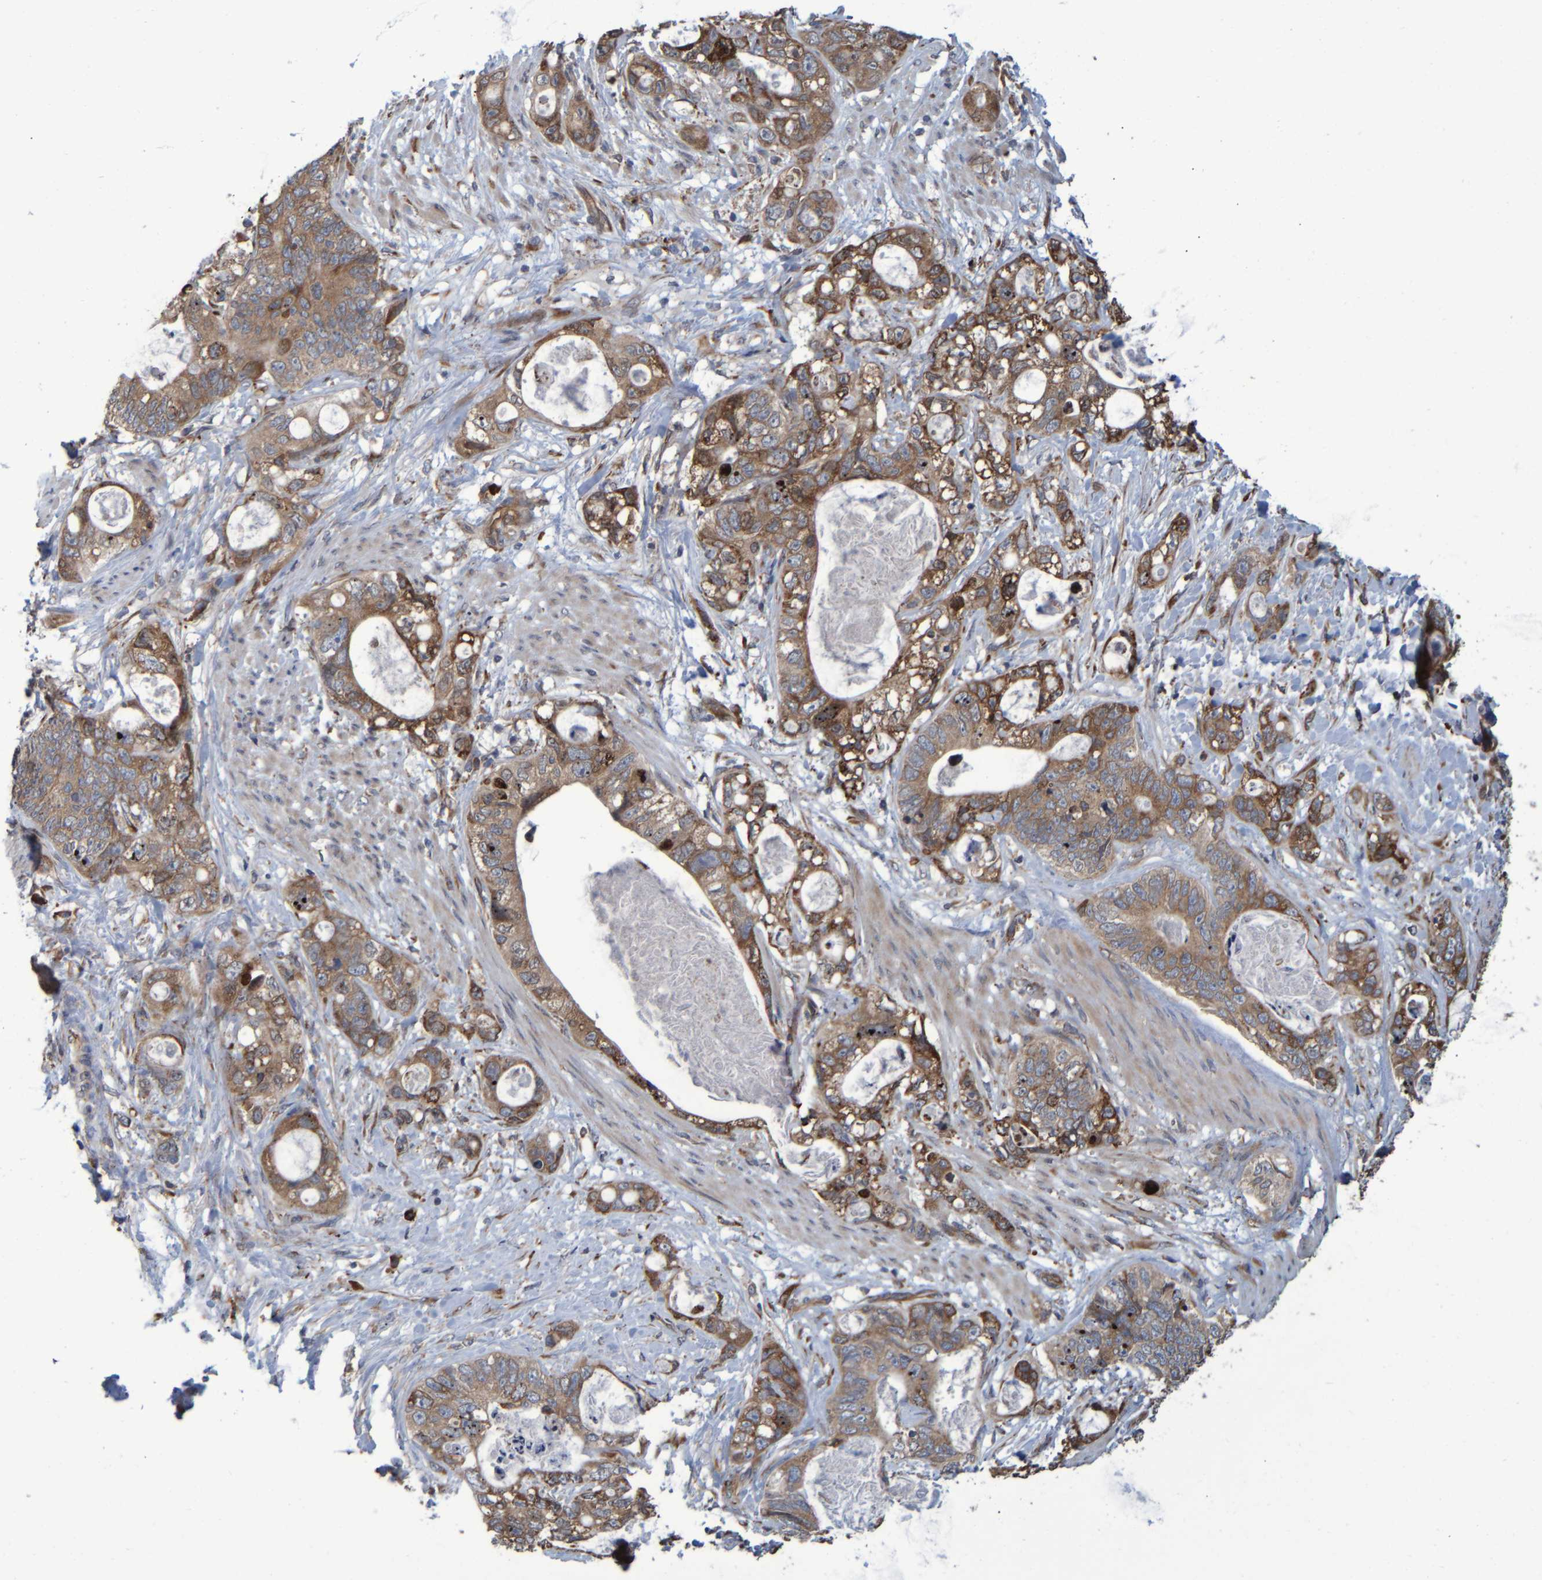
{"staining": {"intensity": "moderate", "quantity": ">75%", "location": "cytoplasmic/membranous"}, "tissue": "stomach cancer", "cell_type": "Tumor cells", "image_type": "cancer", "snomed": [{"axis": "morphology", "description": "Normal tissue, NOS"}, {"axis": "morphology", "description": "Adenocarcinoma, NOS"}, {"axis": "topography", "description": "Stomach"}], "caption": "Human adenocarcinoma (stomach) stained for a protein (brown) shows moderate cytoplasmic/membranous positive staining in about >75% of tumor cells.", "gene": "SPAG5", "patient": {"sex": "female", "age": 89}}